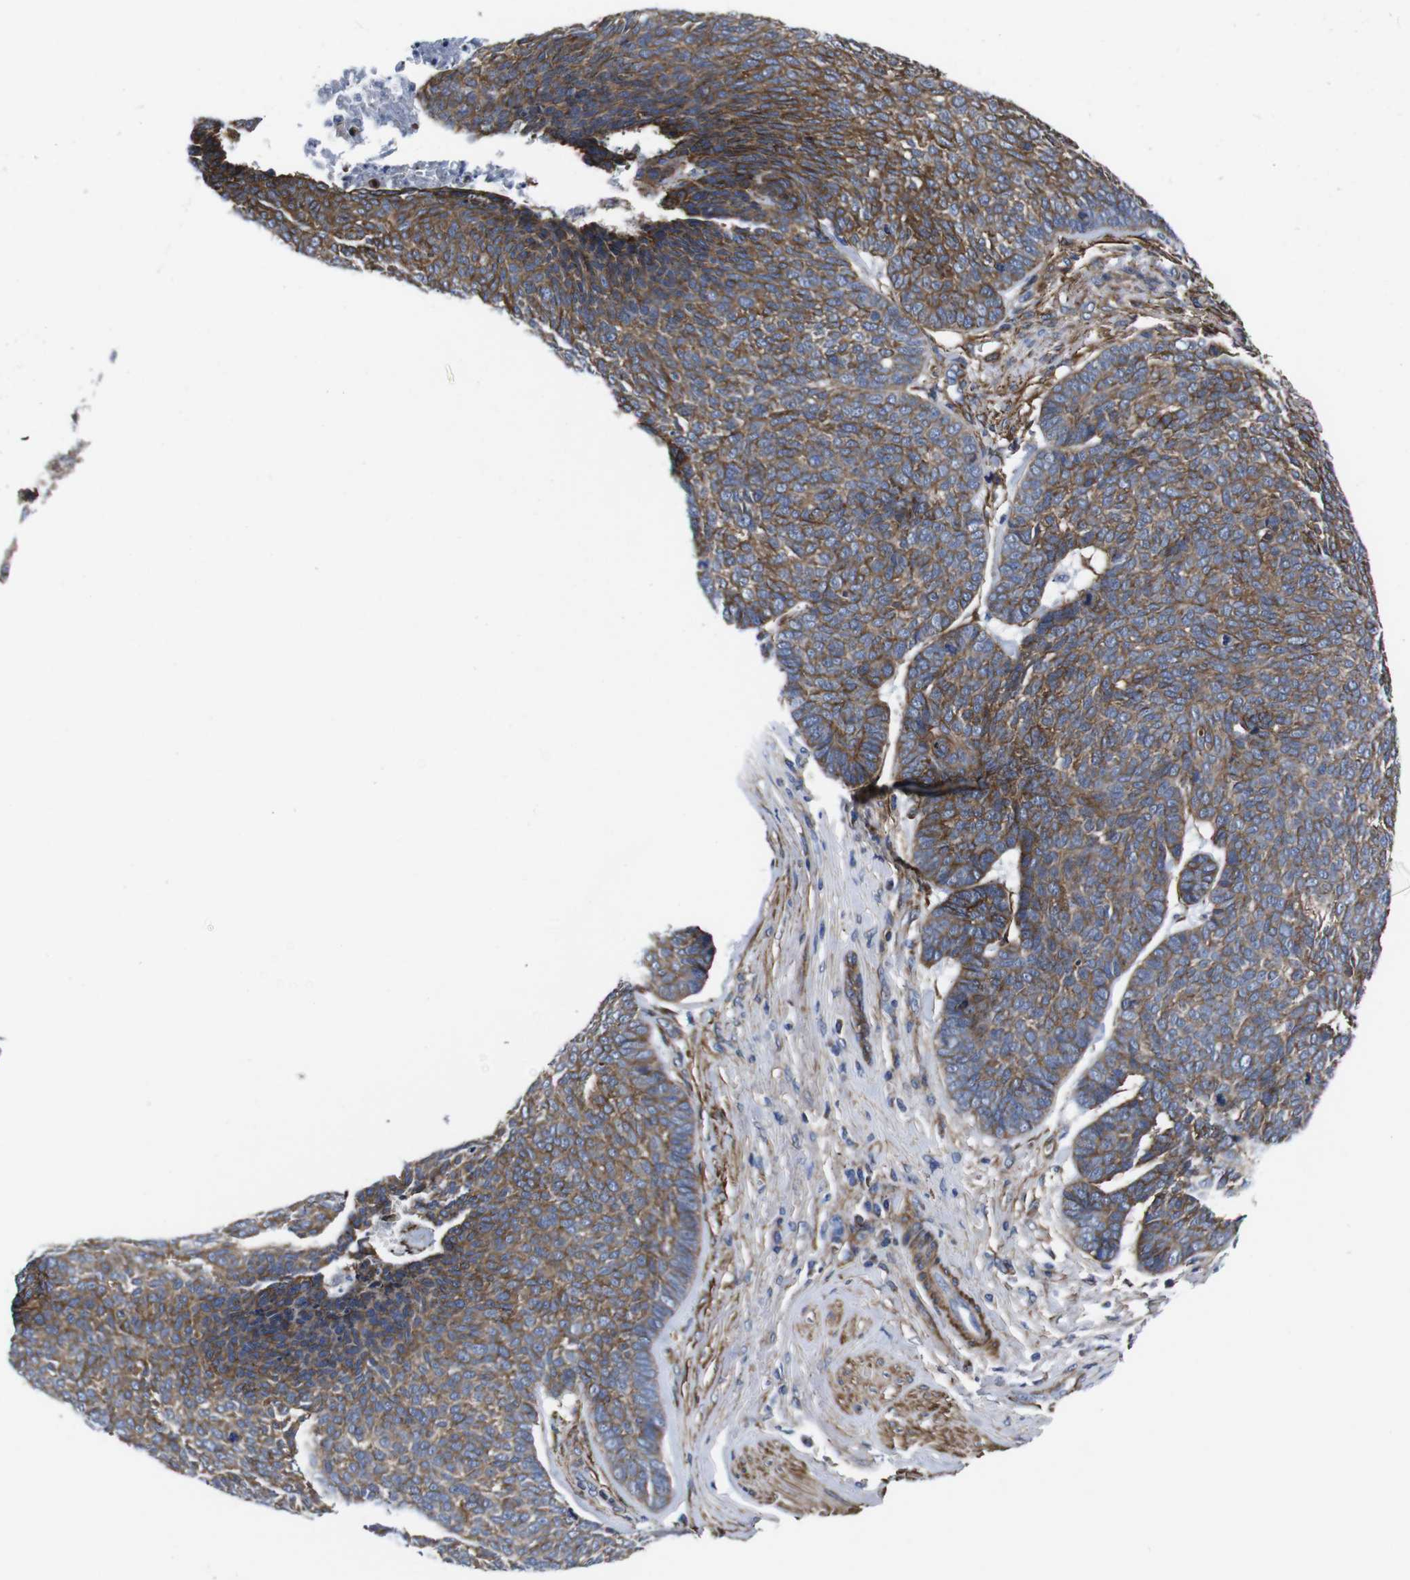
{"staining": {"intensity": "moderate", "quantity": ">75%", "location": "cytoplasmic/membranous"}, "tissue": "skin cancer", "cell_type": "Tumor cells", "image_type": "cancer", "snomed": [{"axis": "morphology", "description": "Basal cell carcinoma"}, {"axis": "topography", "description": "Skin"}], "caption": "Protein staining shows moderate cytoplasmic/membranous expression in approximately >75% of tumor cells in skin basal cell carcinoma.", "gene": "WNT10A", "patient": {"sex": "male", "age": 84}}